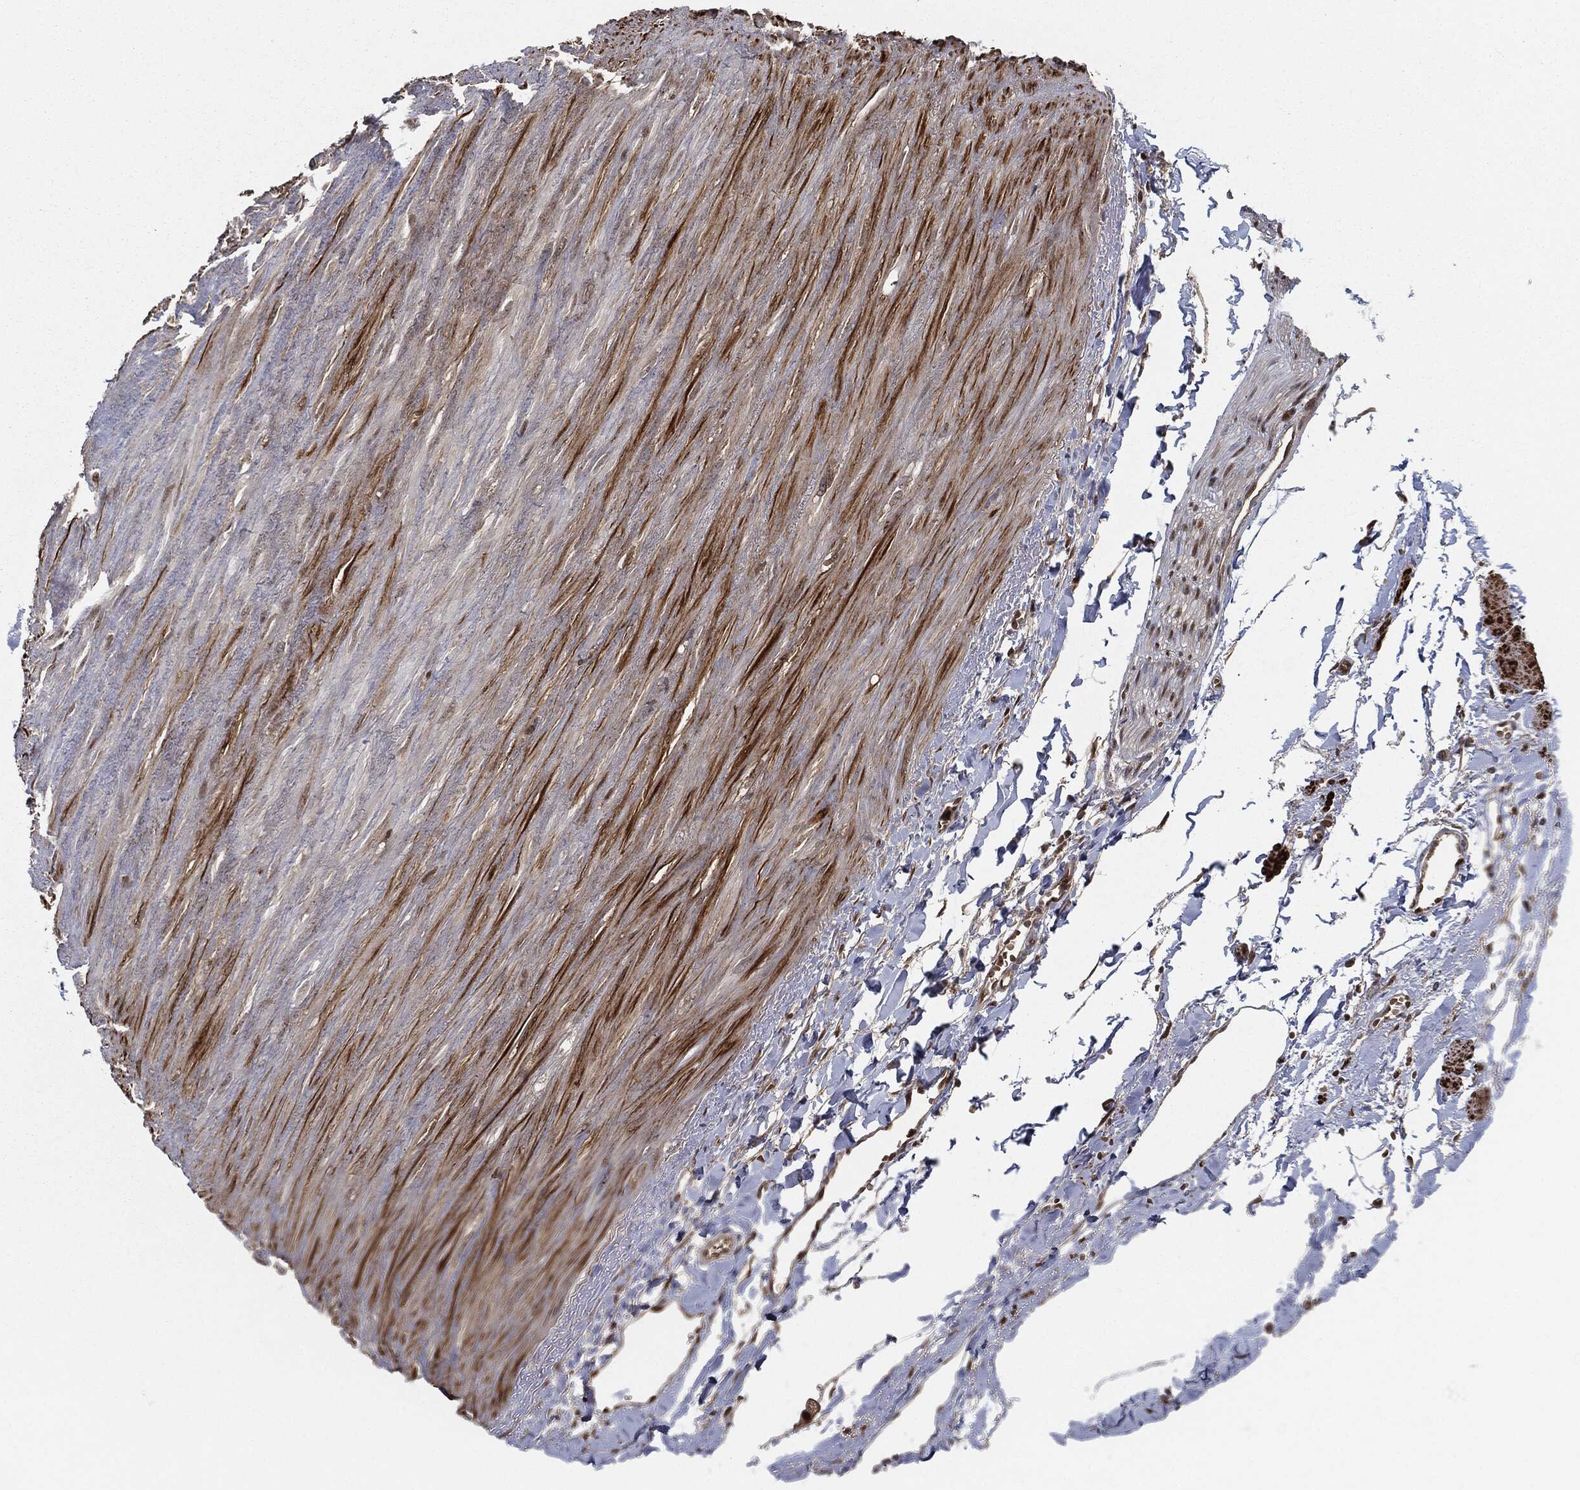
{"staining": {"intensity": "moderate", "quantity": ">75%", "location": "cytoplasmic/membranous,nuclear"}, "tissue": "soft tissue", "cell_type": "Fibroblasts", "image_type": "normal", "snomed": [{"axis": "morphology", "description": "Normal tissue, NOS"}, {"axis": "morphology", "description": "Adenocarcinoma, NOS"}, {"axis": "topography", "description": "Pancreas"}, {"axis": "topography", "description": "Peripheral nerve tissue"}], "caption": "Immunohistochemical staining of normal human soft tissue exhibits >75% levels of moderate cytoplasmic/membranous,nuclear protein positivity in about >75% of fibroblasts. (DAB (3,3'-diaminobenzidine) IHC with brightfield microscopy, high magnification).", "gene": "CAPRIN2", "patient": {"sex": "male", "age": 61}}